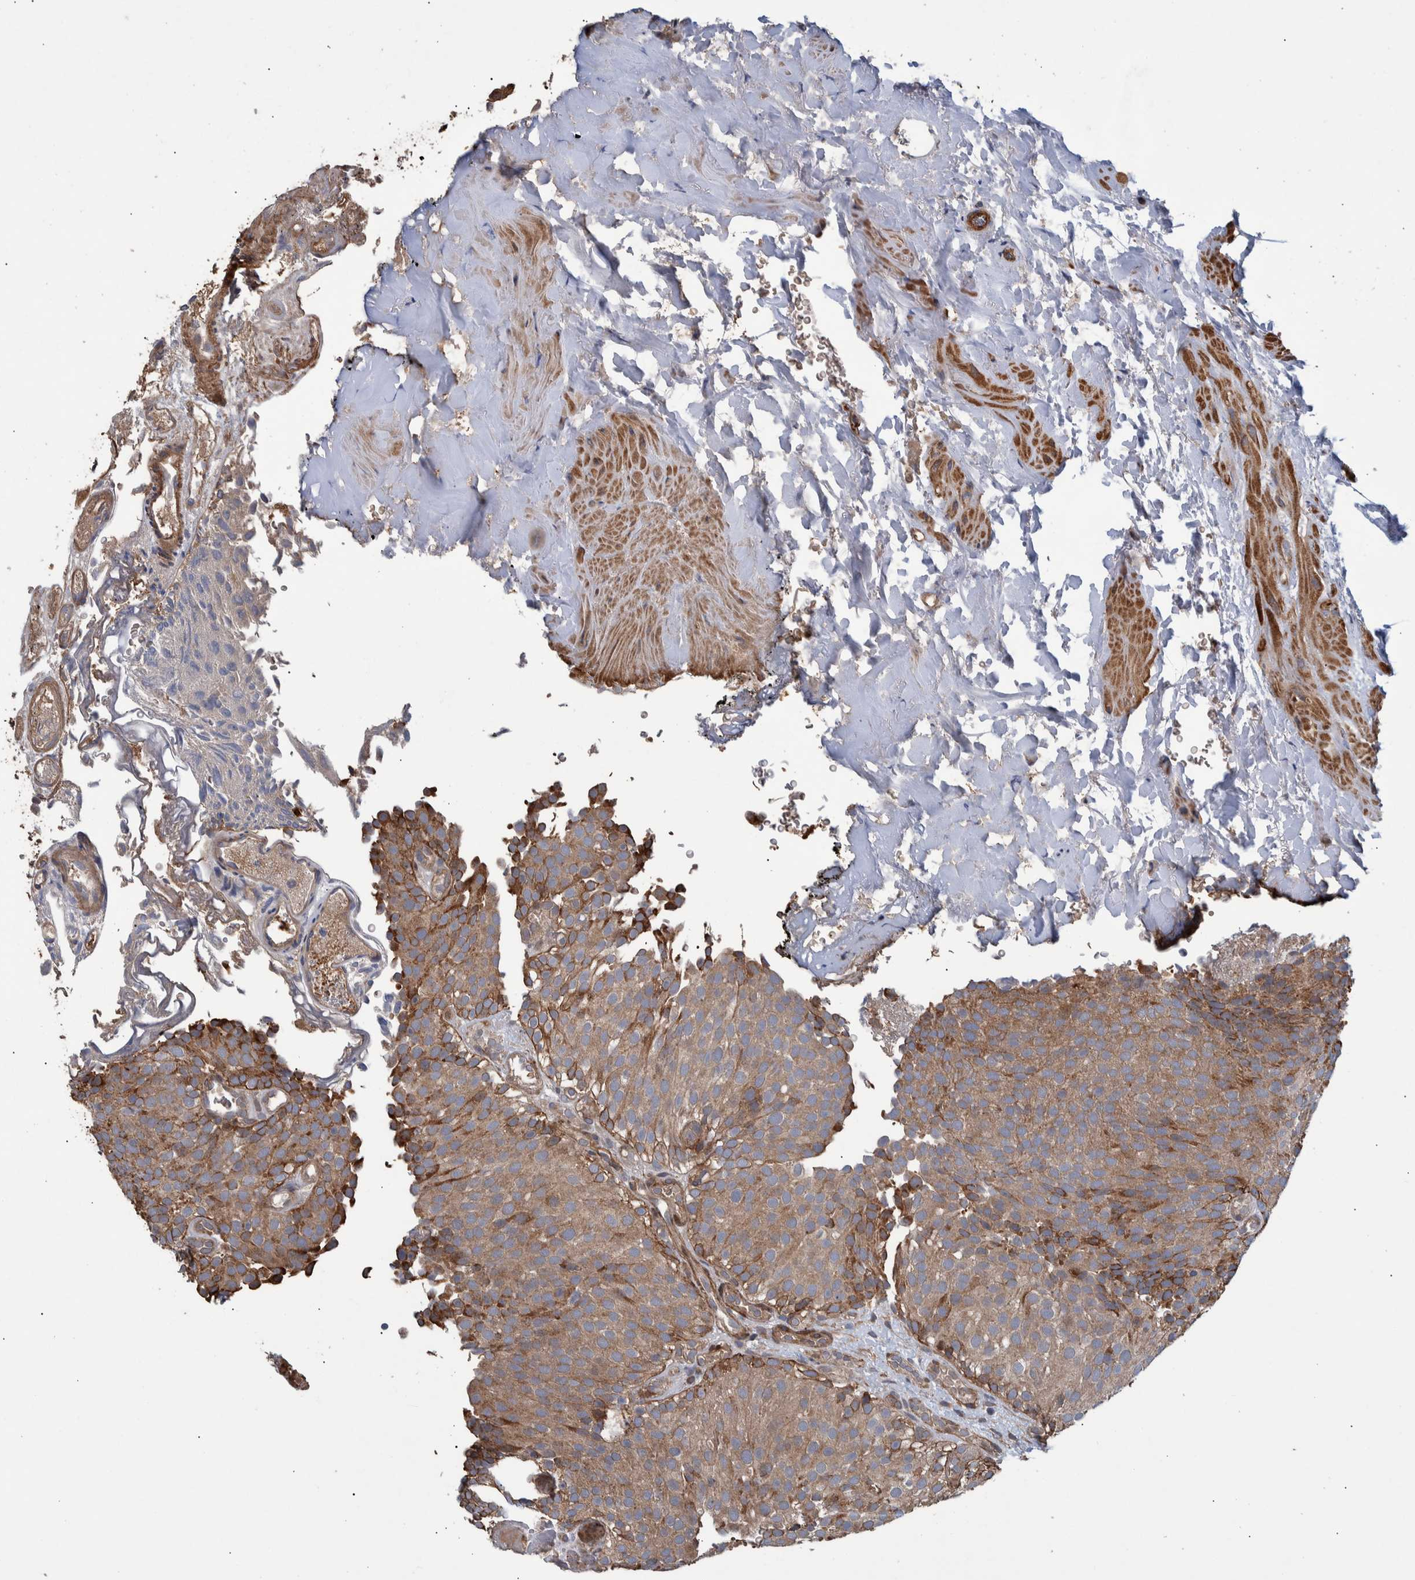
{"staining": {"intensity": "moderate", "quantity": ">75%", "location": "cytoplasmic/membranous"}, "tissue": "urothelial cancer", "cell_type": "Tumor cells", "image_type": "cancer", "snomed": [{"axis": "morphology", "description": "Urothelial carcinoma, Low grade"}, {"axis": "topography", "description": "Urinary bladder"}], "caption": "High-magnification brightfield microscopy of urothelial cancer stained with DAB (brown) and counterstained with hematoxylin (blue). tumor cells exhibit moderate cytoplasmic/membranous expression is appreciated in about>75% of cells. The staining was performed using DAB (3,3'-diaminobenzidine) to visualize the protein expression in brown, while the nuclei were stained in blue with hematoxylin (Magnification: 20x).", "gene": "B3GNTL1", "patient": {"sex": "male", "age": 78}}